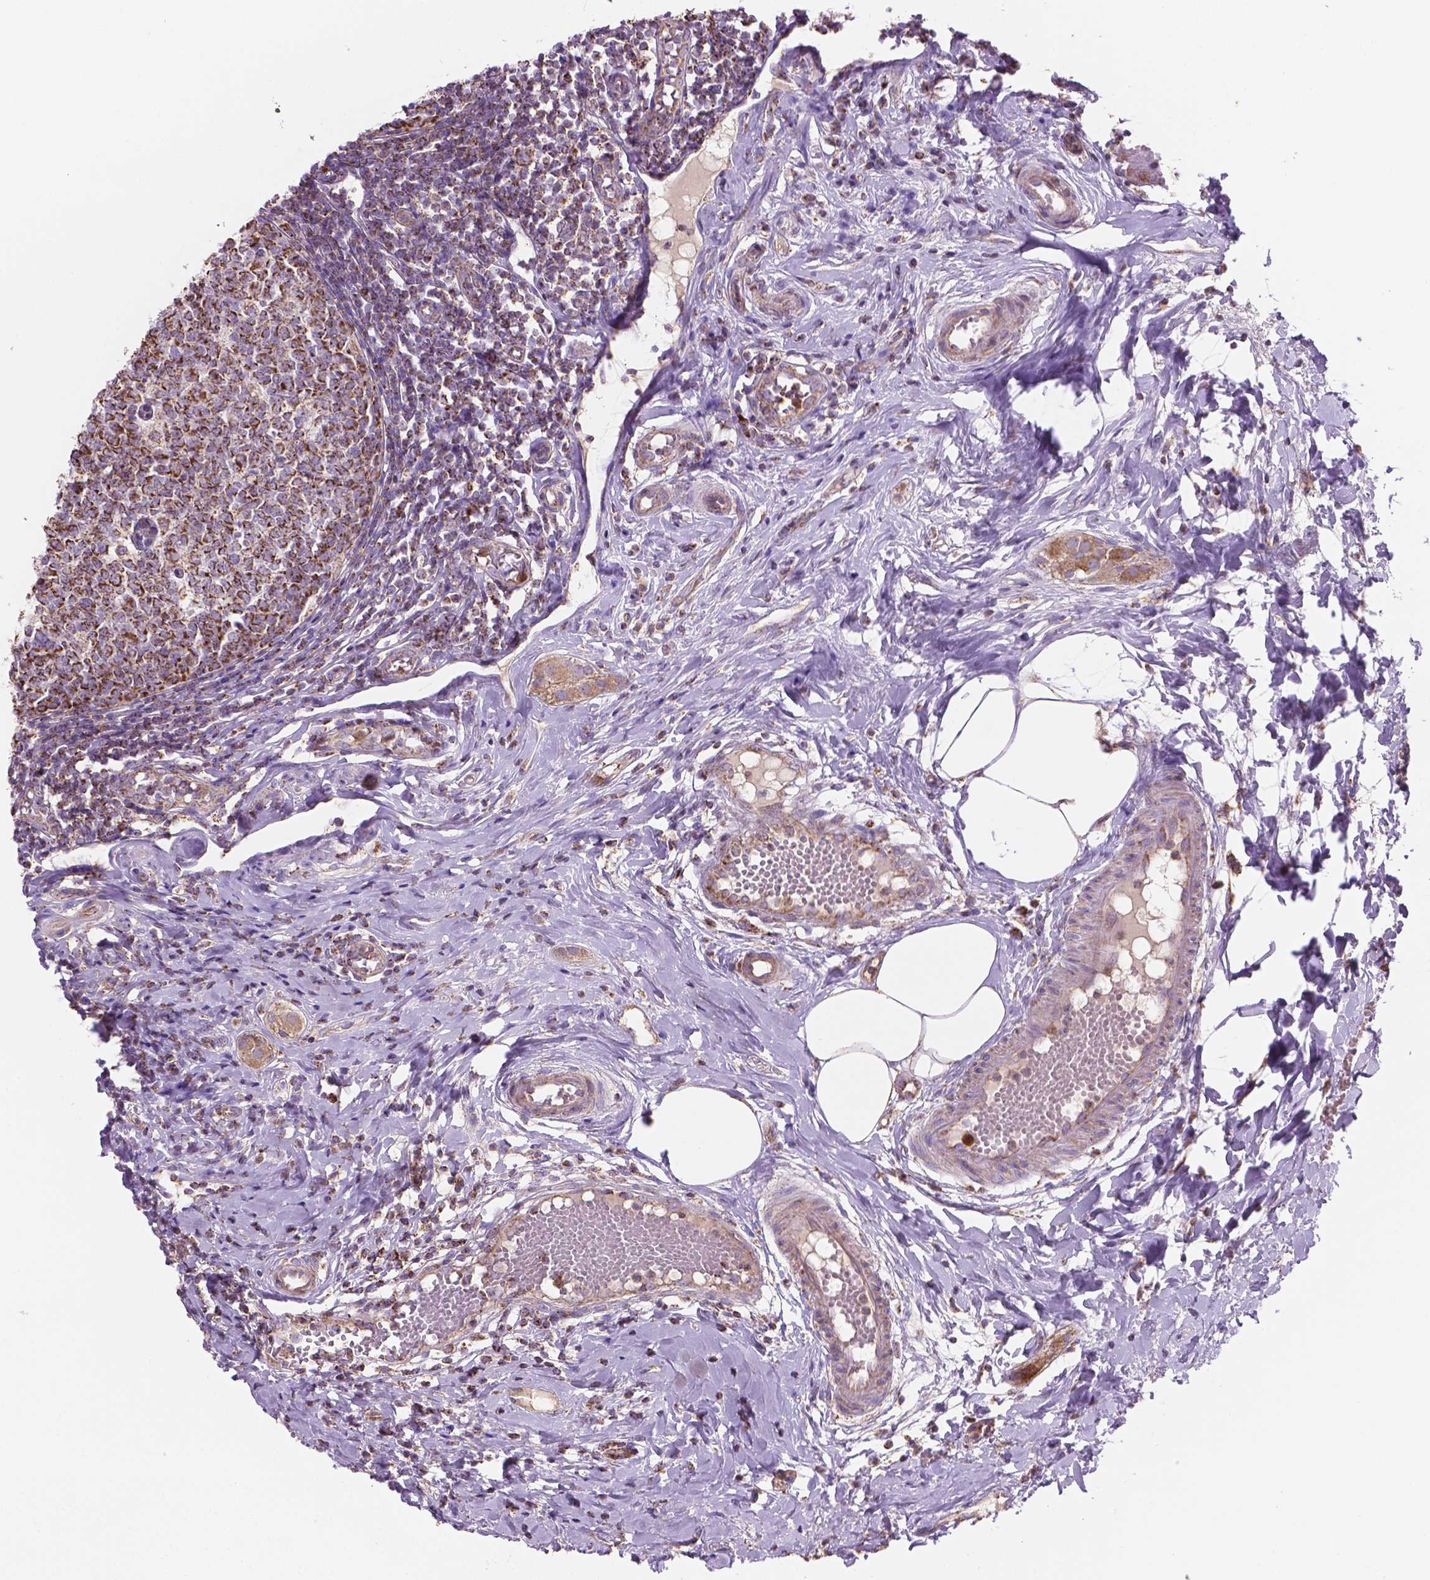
{"staining": {"intensity": "strong", "quantity": ">75%", "location": "cytoplasmic/membranous"}, "tissue": "appendix", "cell_type": "Glandular cells", "image_type": "normal", "snomed": [{"axis": "morphology", "description": "Normal tissue, NOS"}, {"axis": "morphology", "description": "Inflammation, NOS"}, {"axis": "topography", "description": "Appendix"}], "caption": "IHC (DAB (3,3'-diaminobenzidine)) staining of benign human appendix exhibits strong cytoplasmic/membranous protein staining in about >75% of glandular cells.", "gene": "PIBF1", "patient": {"sex": "male", "age": 16}}